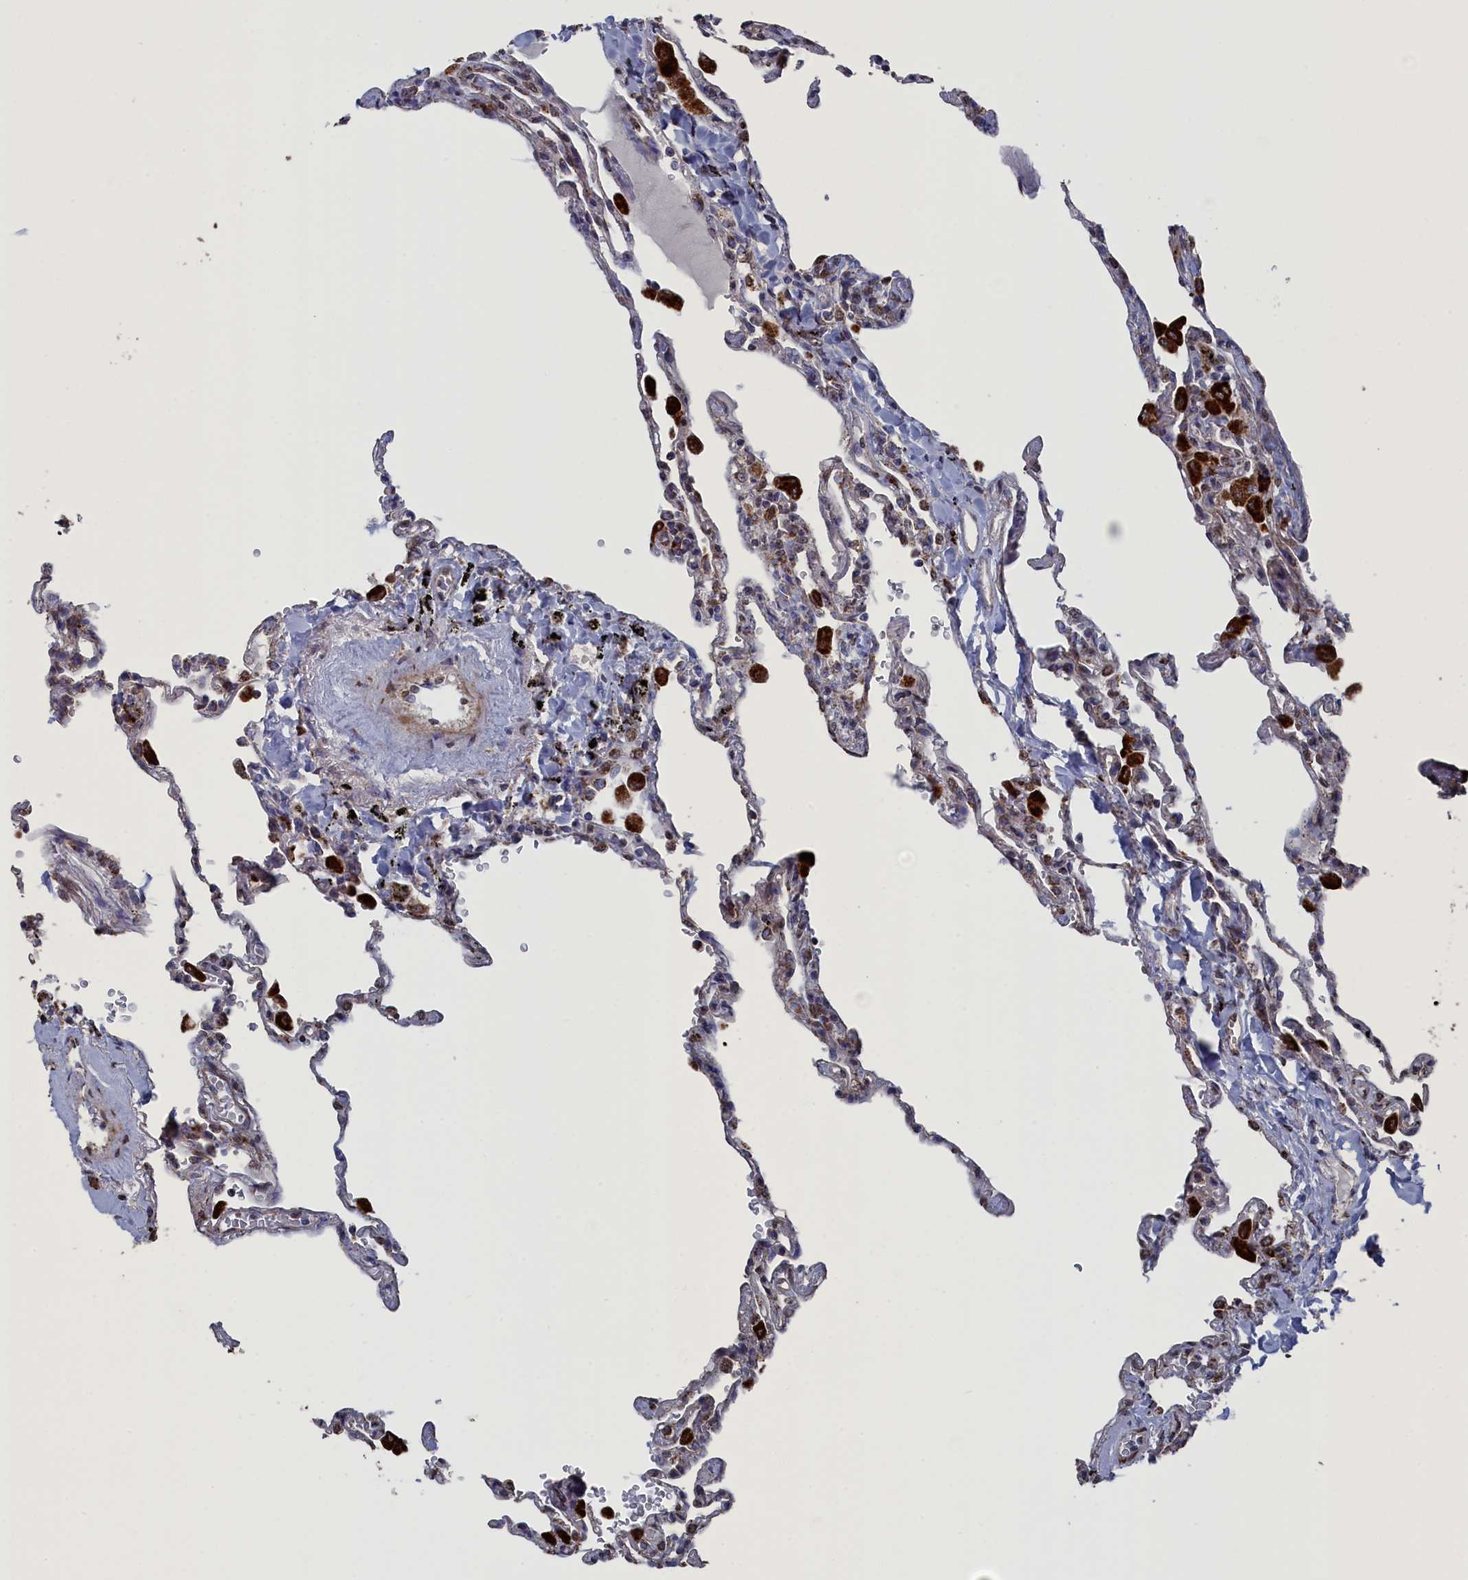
{"staining": {"intensity": "moderate", "quantity": "<25%", "location": "cytoplasmic/membranous"}, "tissue": "lung", "cell_type": "Alveolar cells", "image_type": "normal", "snomed": [{"axis": "morphology", "description": "Normal tissue, NOS"}, {"axis": "topography", "description": "Lung"}], "caption": "Protein staining displays moderate cytoplasmic/membranous expression in approximately <25% of alveolar cells in benign lung.", "gene": "SMG9", "patient": {"sex": "male", "age": 59}}